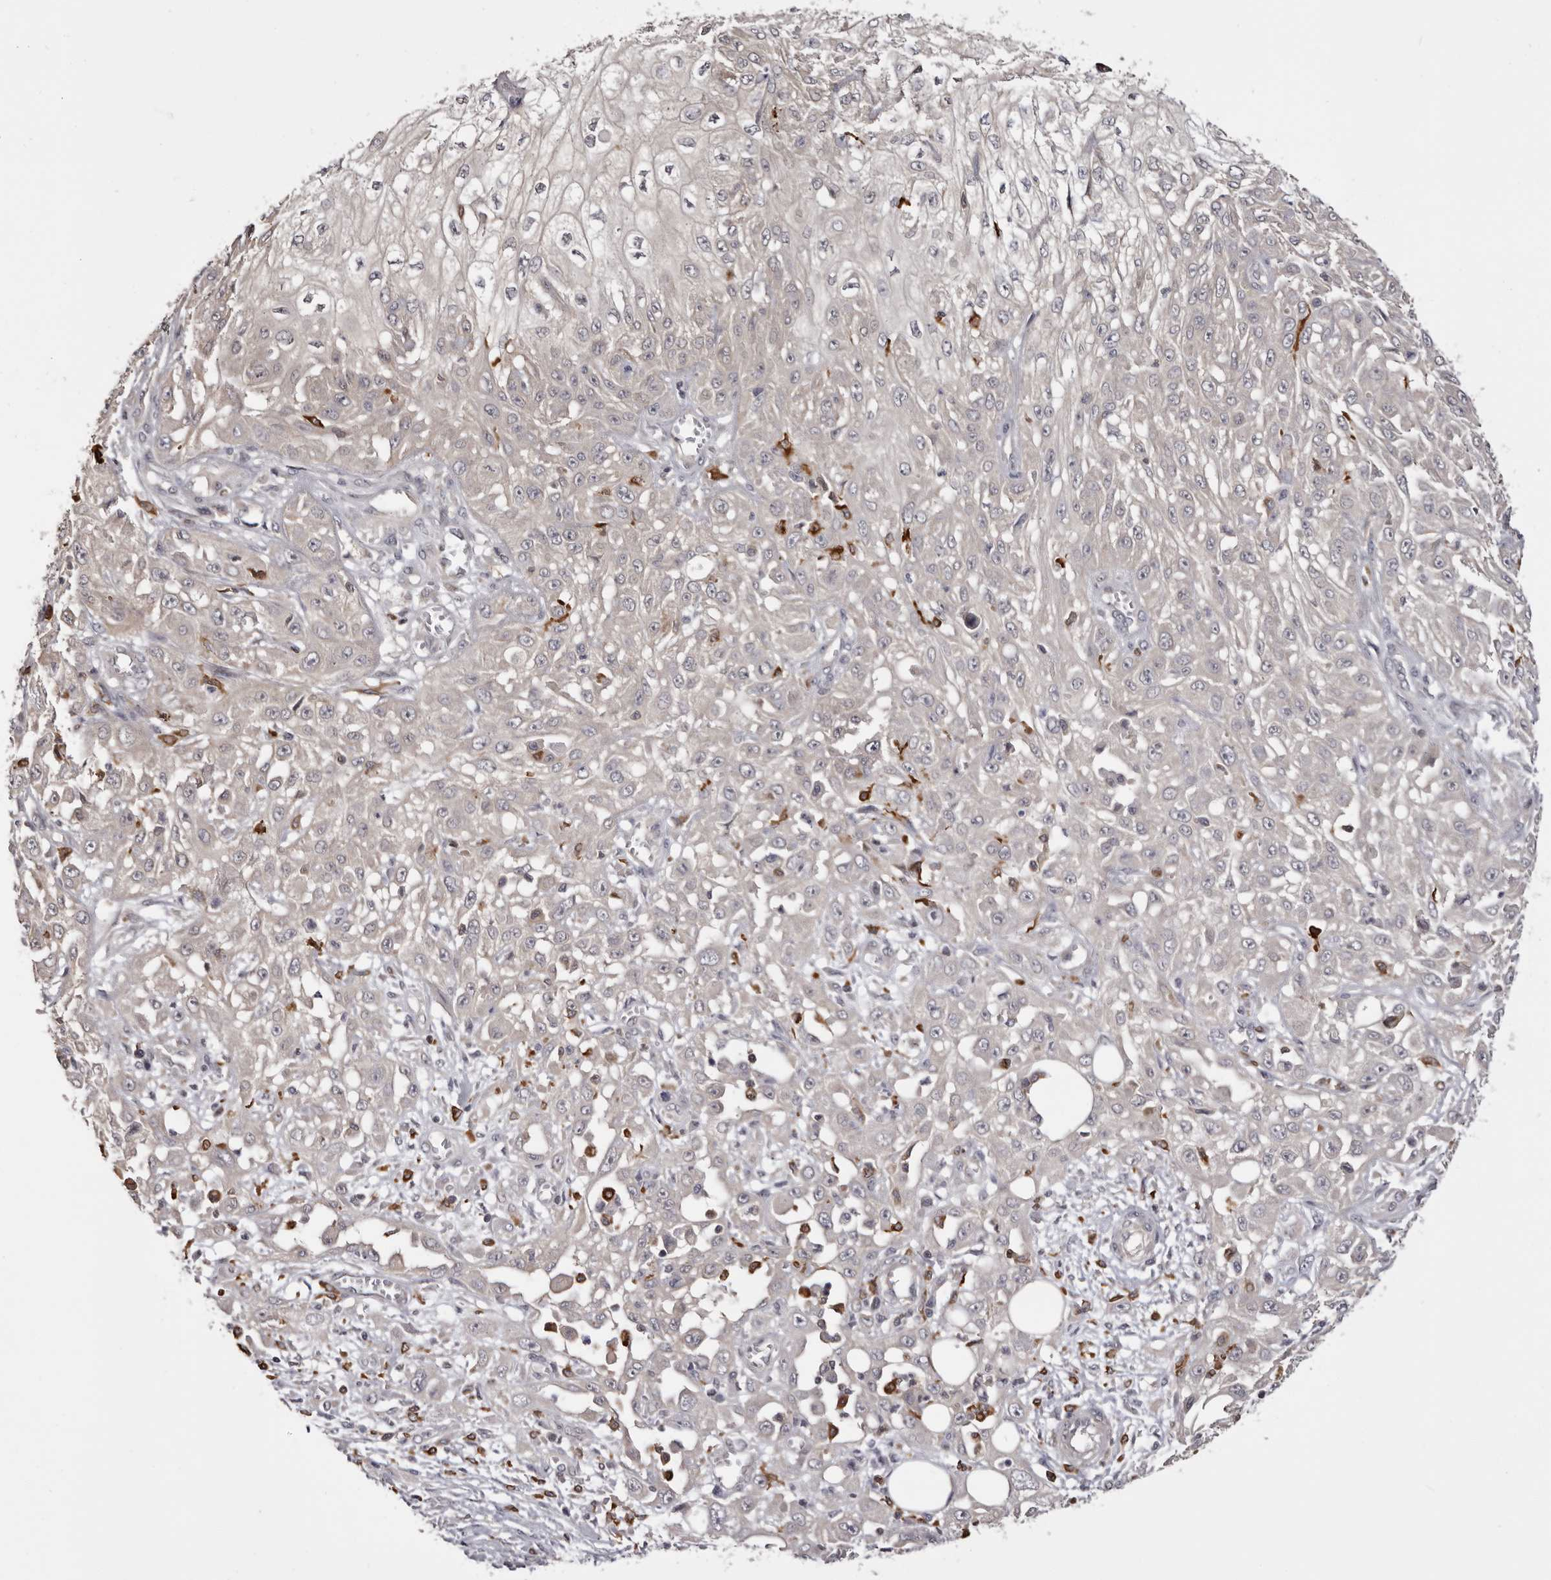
{"staining": {"intensity": "negative", "quantity": "none", "location": "none"}, "tissue": "skin cancer", "cell_type": "Tumor cells", "image_type": "cancer", "snomed": [{"axis": "morphology", "description": "Squamous cell carcinoma, NOS"}, {"axis": "morphology", "description": "Squamous cell carcinoma, metastatic, NOS"}, {"axis": "topography", "description": "Skin"}, {"axis": "topography", "description": "Lymph node"}], "caption": "Protein analysis of skin cancer reveals no significant positivity in tumor cells. (Stains: DAB IHC with hematoxylin counter stain, Microscopy: brightfield microscopy at high magnification).", "gene": "TNNI1", "patient": {"sex": "male", "age": 75}}